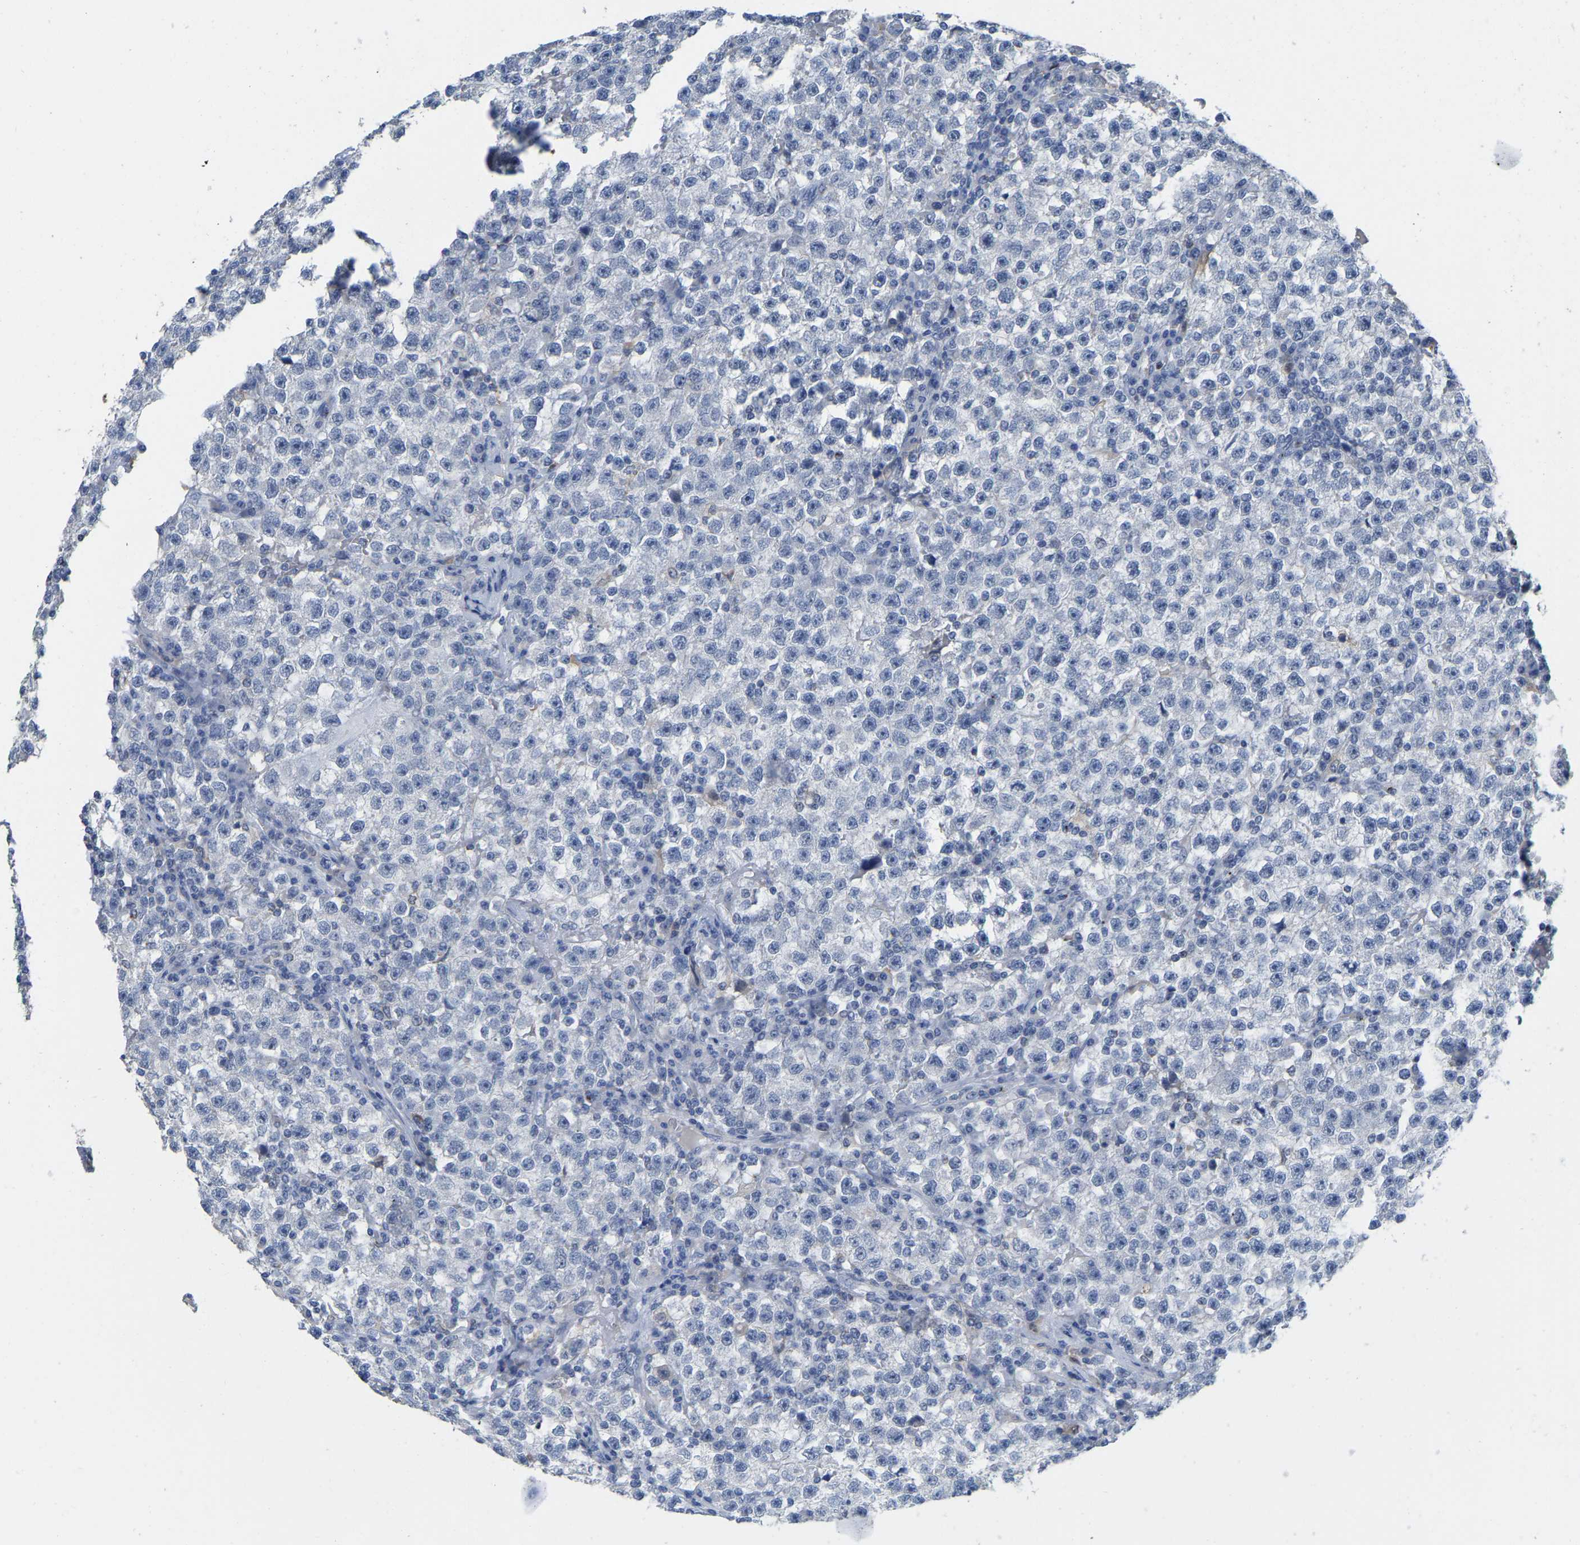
{"staining": {"intensity": "negative", "quantity": "none", "location": "none"}, "tissue": "testis cancer", "cell_type": "Tumor cells", "image_type": "cancer", "snomed": [{"axis": "morphology", "description": "Seminoma, NOS"}, {"axis": "topography", "description": "Testis"}], "caption": "DAB immunohistochemical staining of human seminoma (testis) demonstrates no significant expression in tumor cells.", "gene": "ULBP2", "patient": {"sex": "male", "age": 22}}